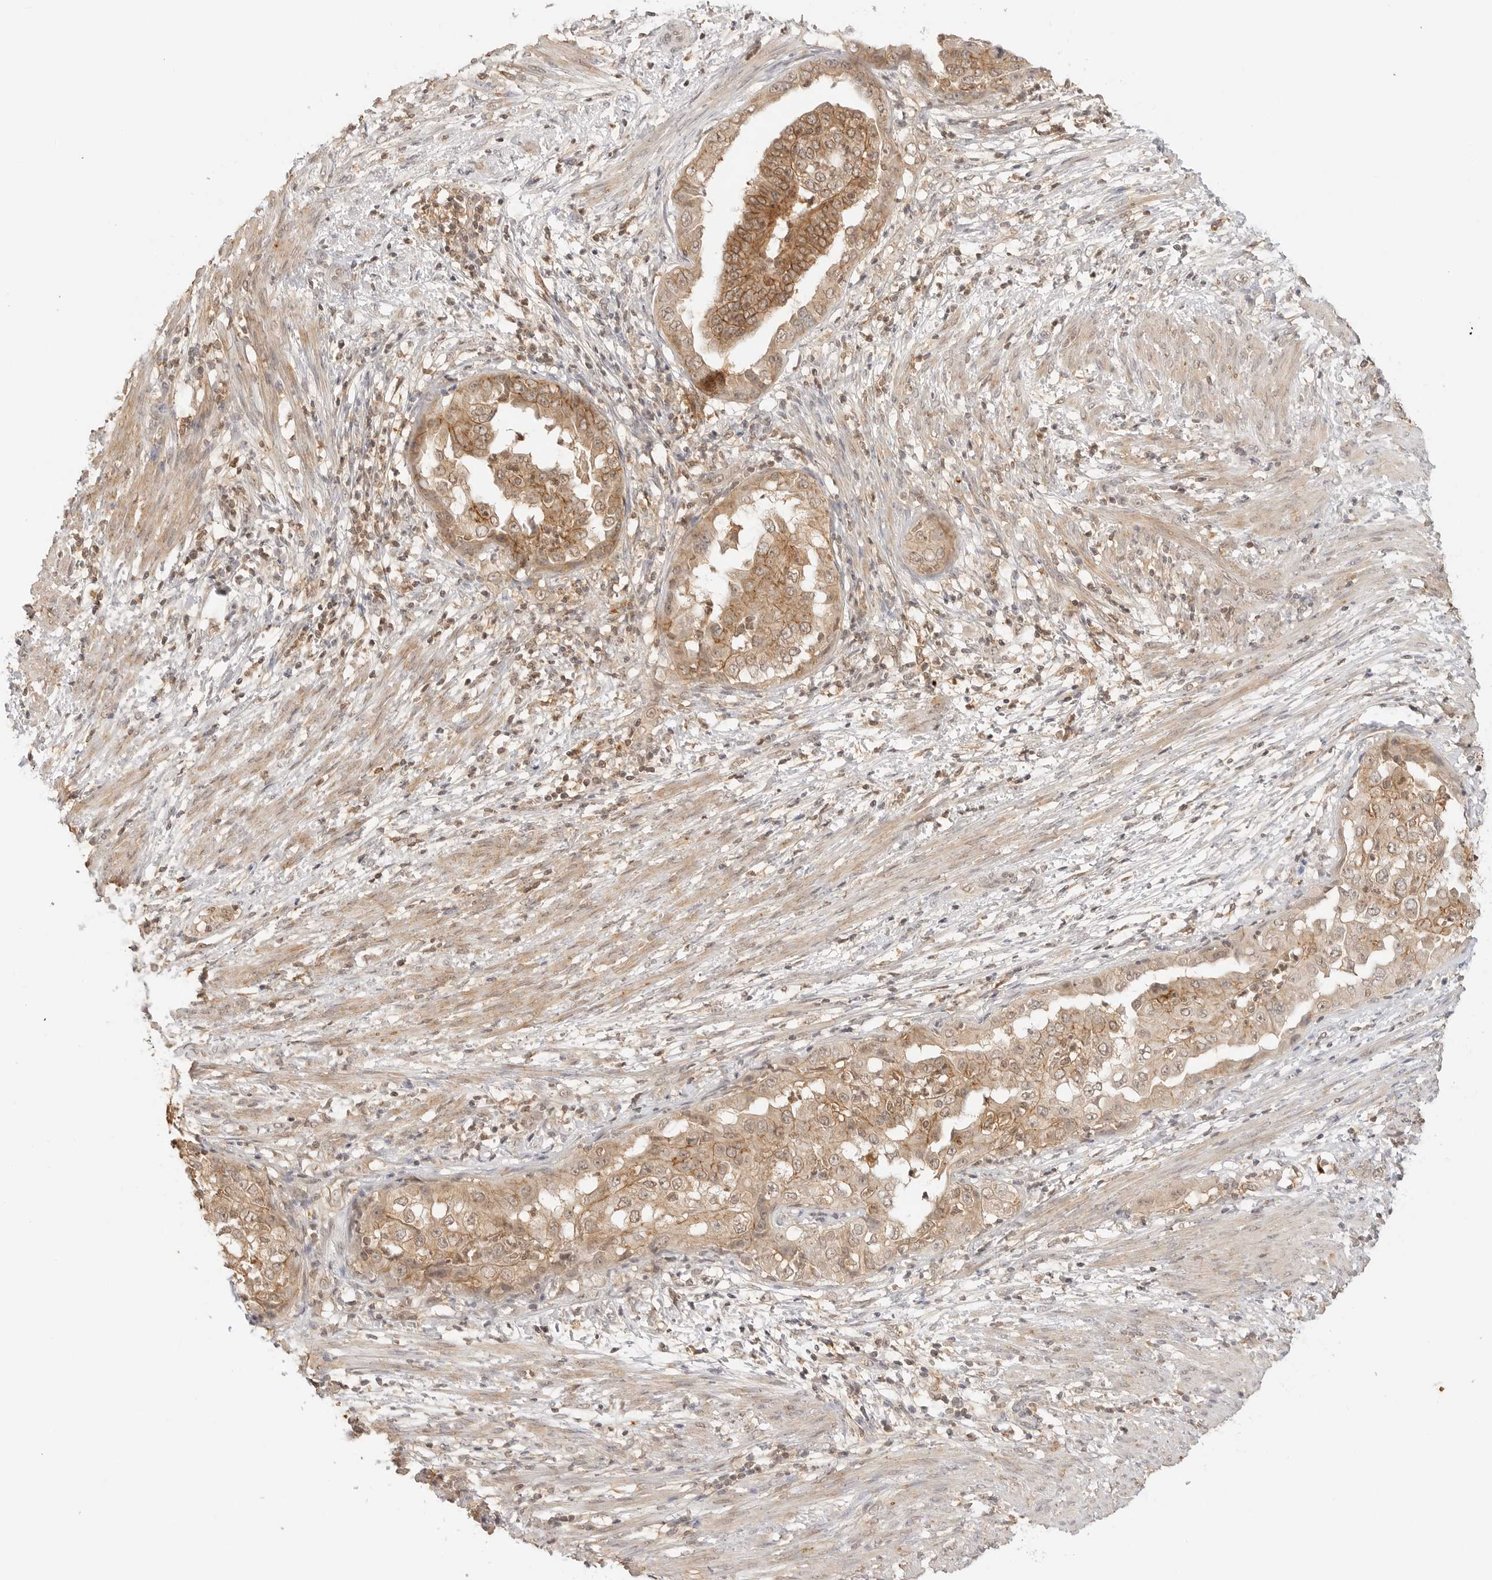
{"staining": {"intensity": "moderate", "quantity": ">75%", "location": "cytoplasmic/membranous"}, "tissue": "endometrial cancer", "cell_type": "Tumor cells", "image_type": "cancer", "snomed": [{"axis": "morphology", "description": "Adenocarcinoma, NOS"}, {"axis": "topography", "description": "Endometrium"}], "caption": "There is medium levels of moderate cytoplasmic/membranous positivity in tumor cells of endometrial cancer, as demonstrated by immunohistochemical staining (brown color).", "gene": "EPHA1", "patient": {"sex": "female", "age": 85}}